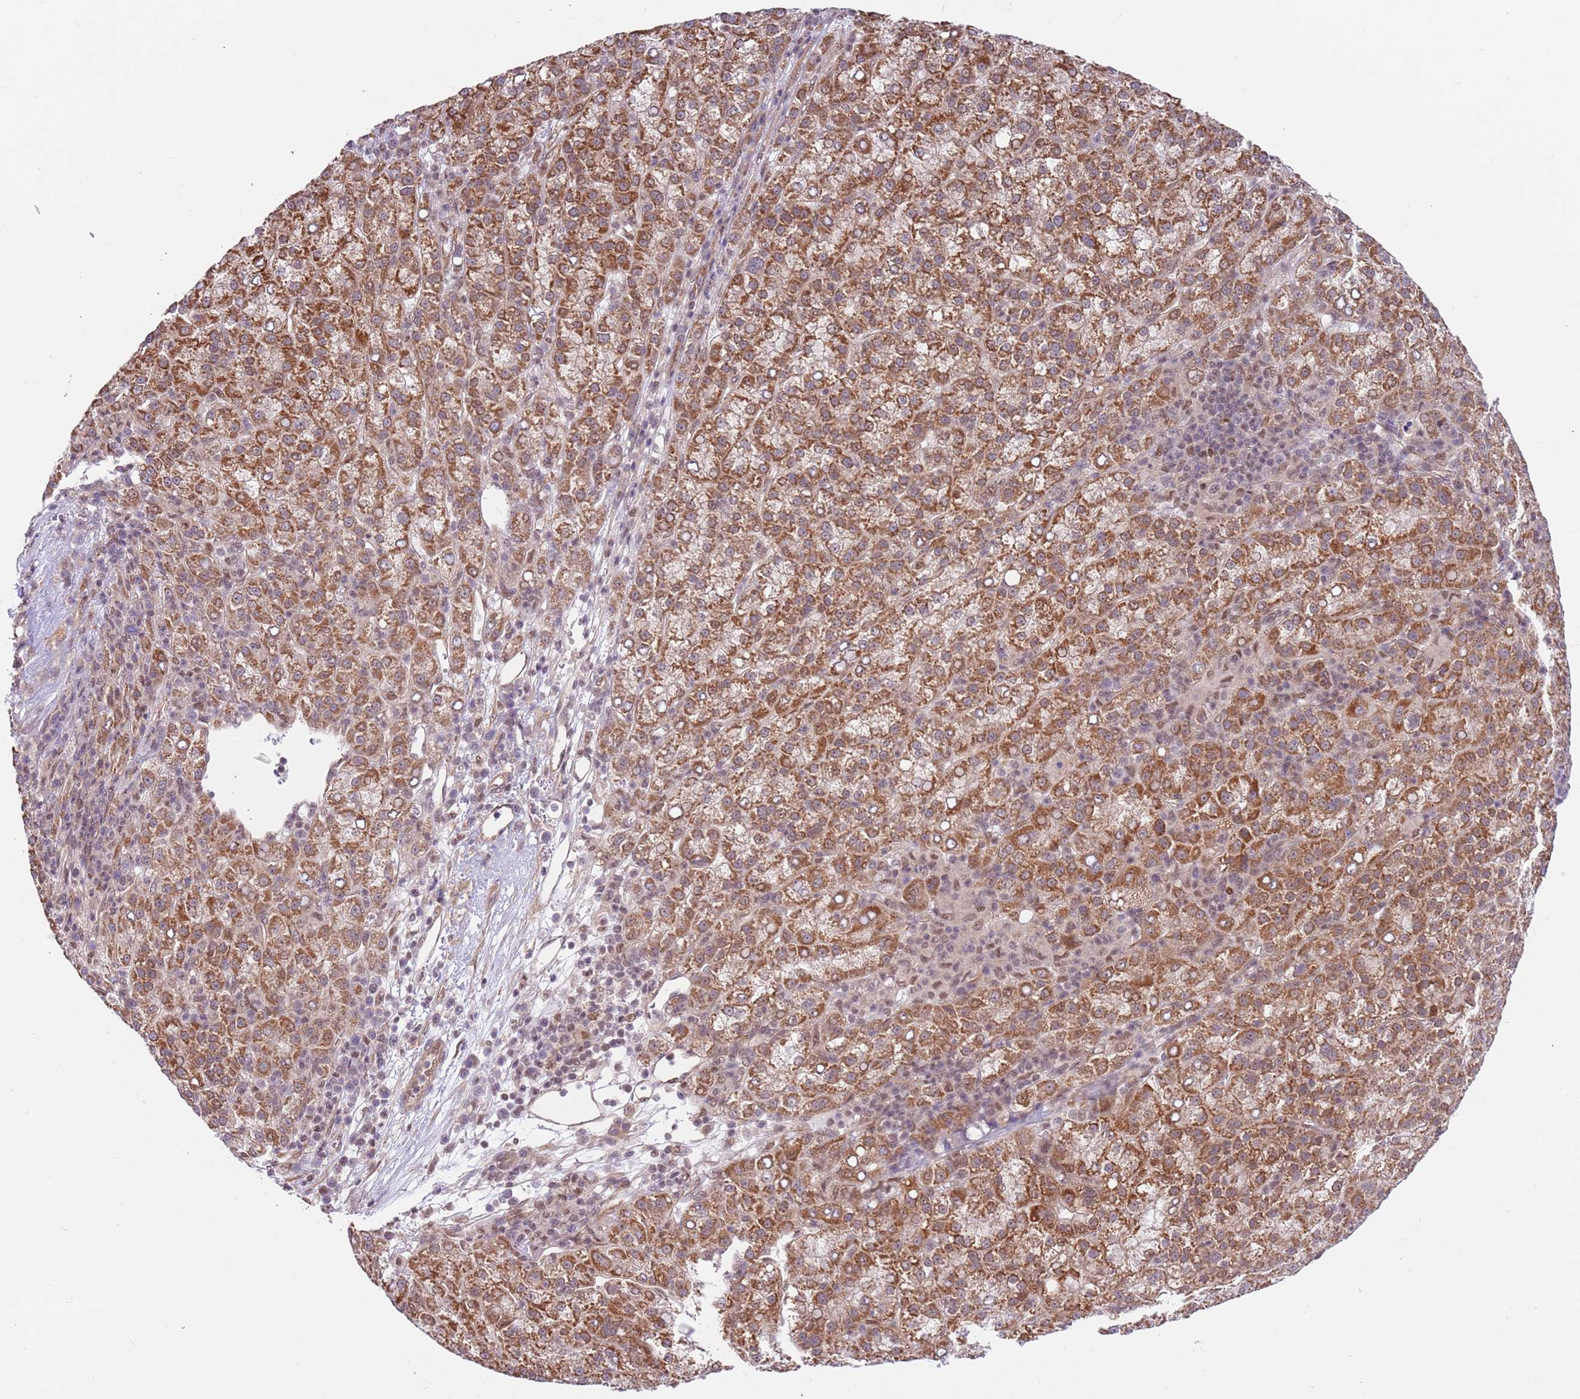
{"staining": {"intensity": "strong", "quantity": ">75%", "location": "cytoplasmic/membranous"}, "tissue": "liver cancer", "cell_type": "Tumor cells", "image_type": "cancer", "snomed": [{"axis": "morphology", "description": "Carcinoma, Hepatocellular, NOS"}, {"axis": "topography", "description": "Liver"}], "caption": "Immunohistochemical staining of human liver cancer (hepatocellular carcinoma) displays high levels of strong cytoplasmic/membranous staining in about >75% of tumor cells. (DAB IHC, brown staining for protein, blue staining for nuclei).", "gene": "DCAF4", "patient": {"sex": "female", "age": 58}}